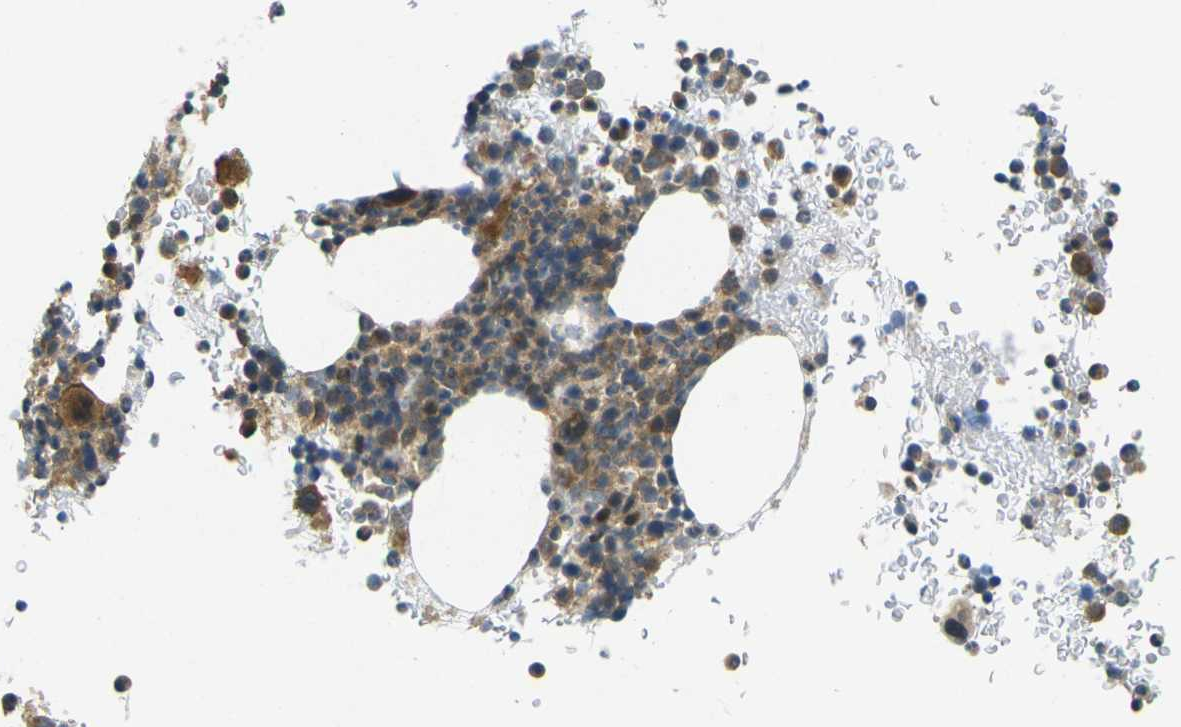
{"staining": {"intensity": "moderate", "quantity": ">75%", "location": "cytoplasmic/membranous"}, "tissue": "bone marrow", "cell_type": "Hematopoietic cells", "image_type": "normal", "snomed": [{"axis": "morphology", "description": "Normal tissue, NOS"}, {"axis": "morphology", "description": "Inflammation, NOS"}, {"axis": "topography", "description": "Bone marrow"}], "caption": "This is an image of IHC staining of normal bone marrow, which shows moderate positivity in the cytoplasmic/membranous of hematopoietic cells.", "gene": "KCTD10", "patient": {"sex": "male", "age": 73}}